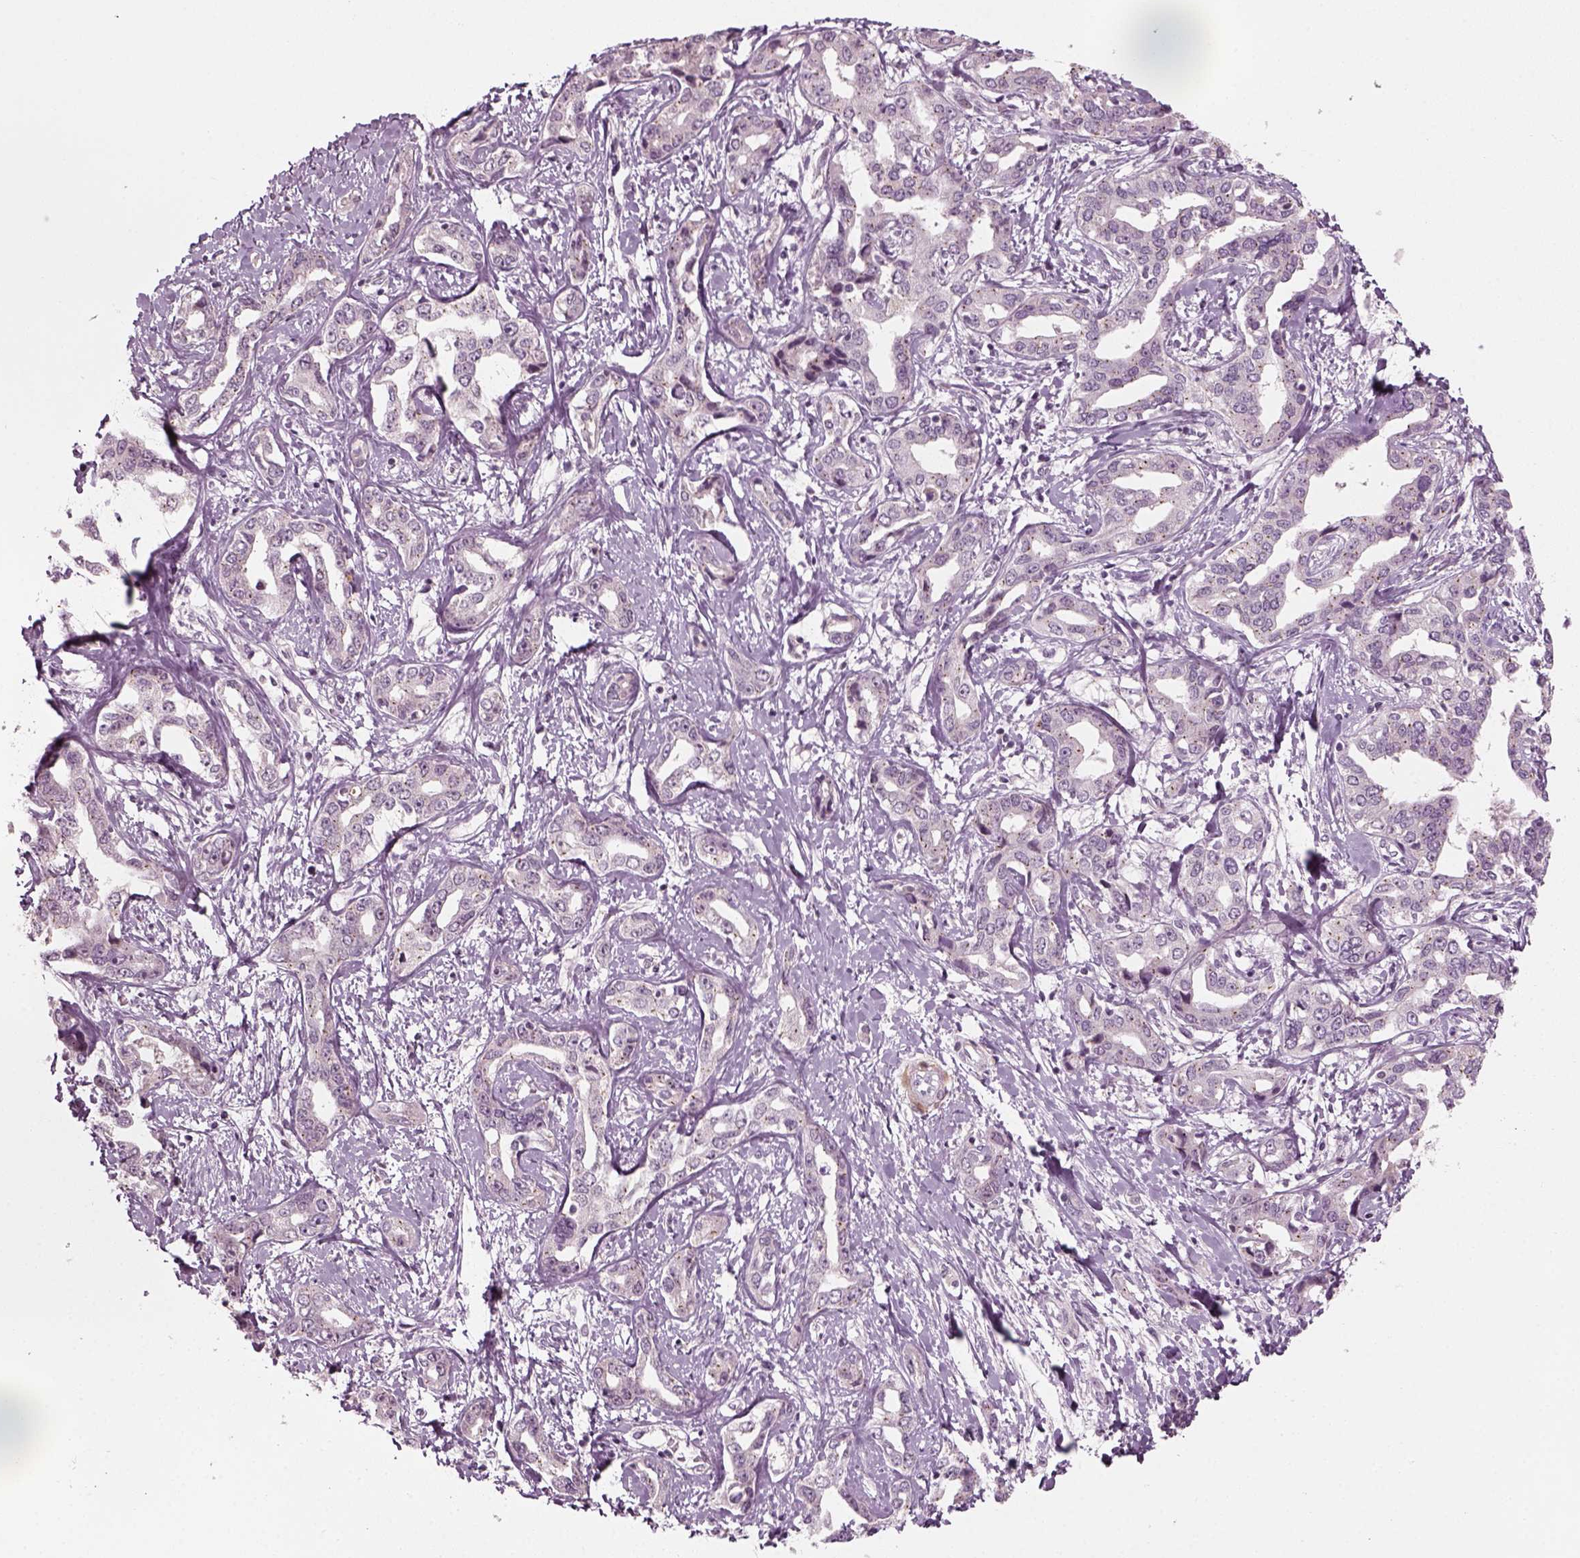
{"staining": {"intensity": "negative", "quantity": "none", "location": "none"}, "tissue": "liver cancer", "cell_type": "Tumor cells", "image_type": "cancer", "snomed": [{"axis": "morphology", "description": "Cholangiocarcinoma"}, {"axis": "topography", "description": "Liver"}], "caption": "IHC photomicrograph of human cholangiocarcinoma (liver) stained for a protein (brown), which demonstrates no staining in tumor cells.", "gene": "MLIP", "patient": {"sex": "male", "age": 59}}